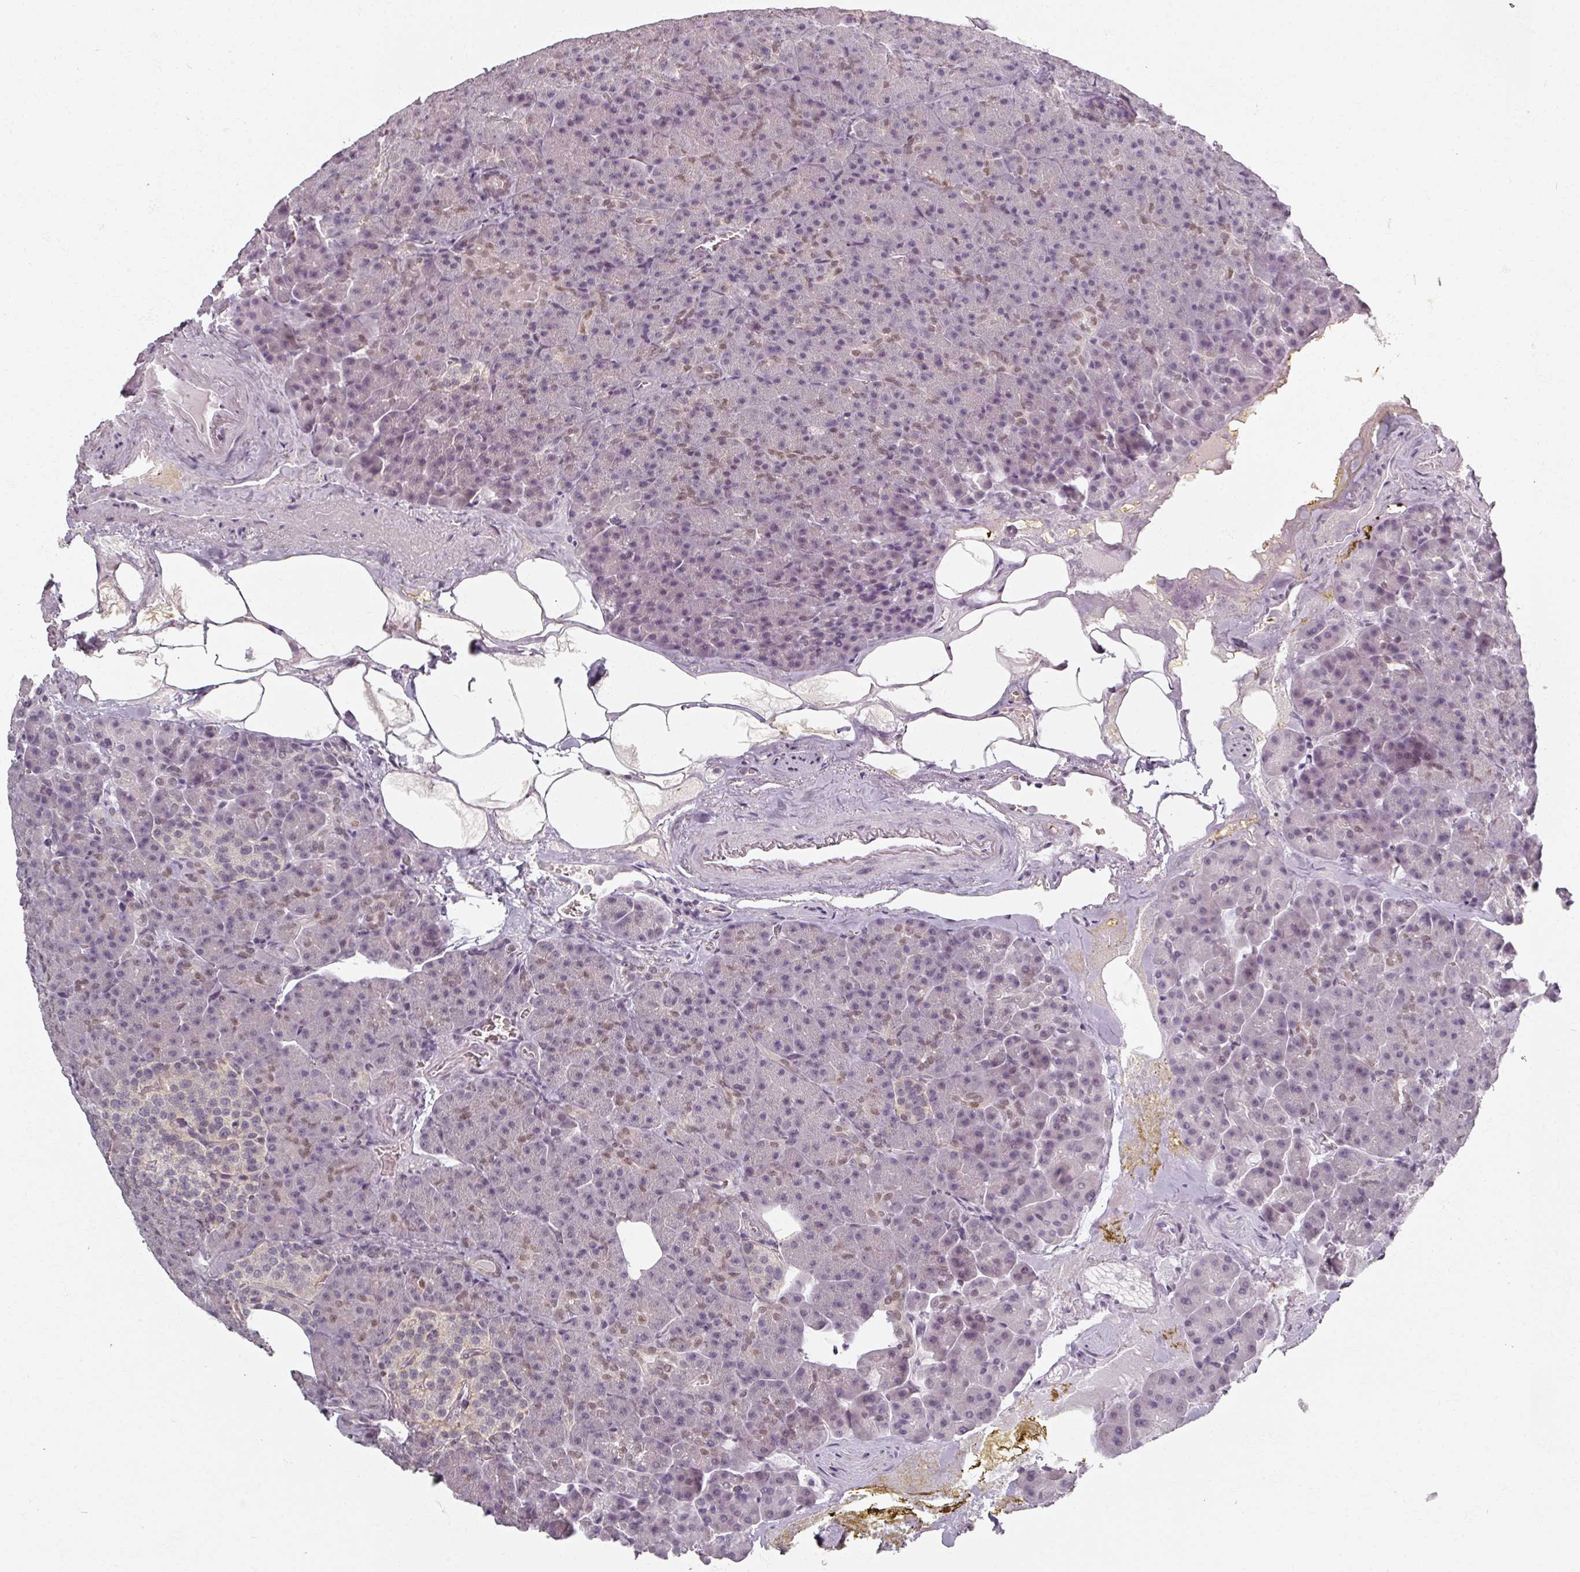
{"staining": {"intensity": "moderate", "quantity": "<25%", "location": "nuclear"}, "tissue": "pancreas", "cell_type": "Exocrine glandular cells", "image_type": "normal", "snomed": [{"axis": "morphology", "description": "Normal tissue, NOS"}, {"axis": "topography", "description": "Pancreas"}], "caption": "This is a photomicrograph of immunohistochemistry staining of normal pancreas, which shows moderate expression in the nuclear of exocrine glandular cells.", "gene": "RIPOR3", "patient": {"sex": "female", "age": 74}}